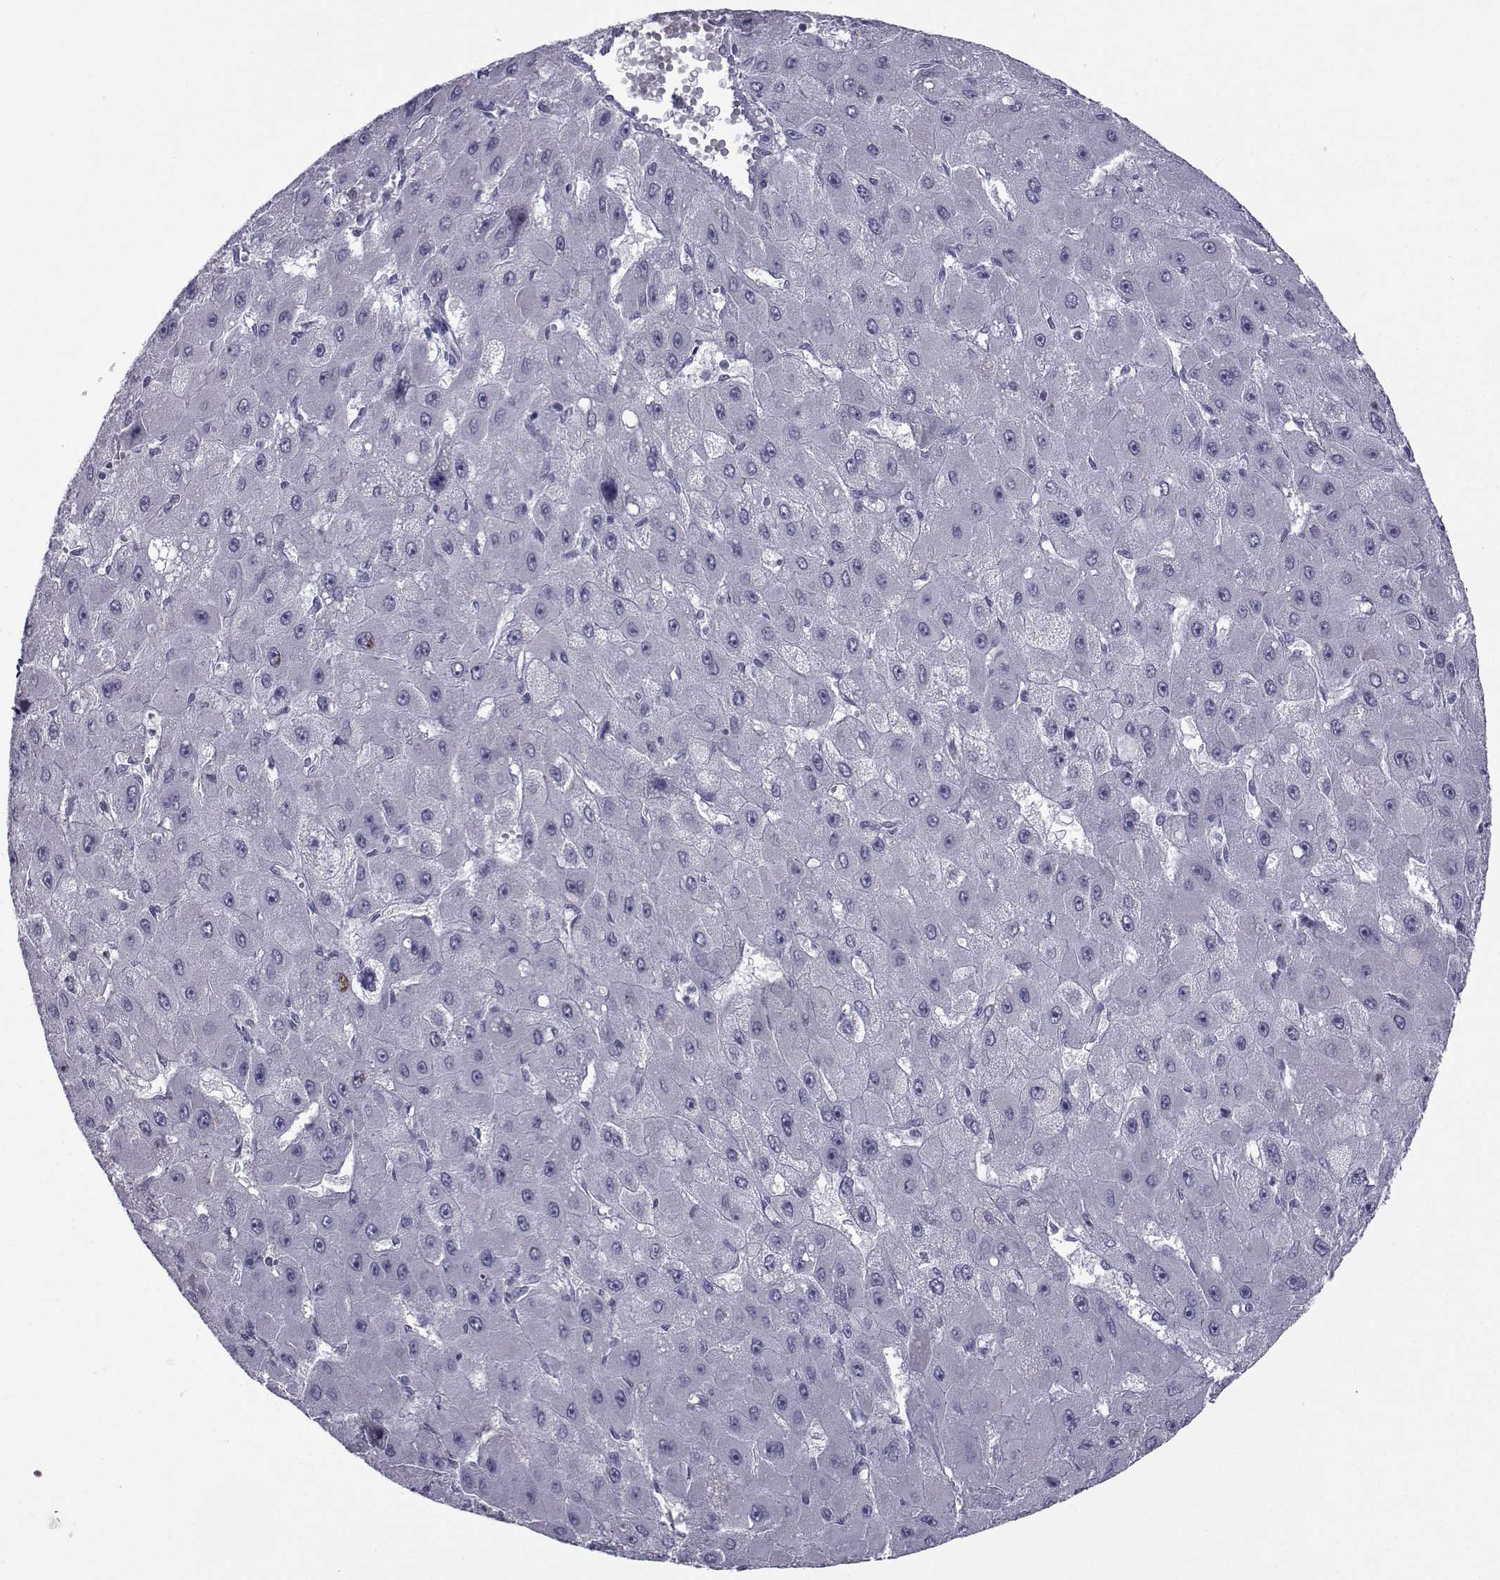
{"staining": {"intensity": "negative", "quantity": "none", "location": "none"}, "tissue": "liver cancer", "cell_type": "Tumor cells", "image_type": "cancer", "snomed": [{"axis": "morphology", "description": "Carcinoma, Hepatocellular, NOS"}, {"axis": "topography", "description": "Liver"}], "caption": "Immunohistochemical staining of human hepatocellular carcinoma (liver) displays no significant staining in tumor cells. (Brightfield microscopy of DAB (3,3'-diaminobenzidine) IHC at high magnification).", "gene": "FDXR", "patient": {"sex": "female", "age": 25}}